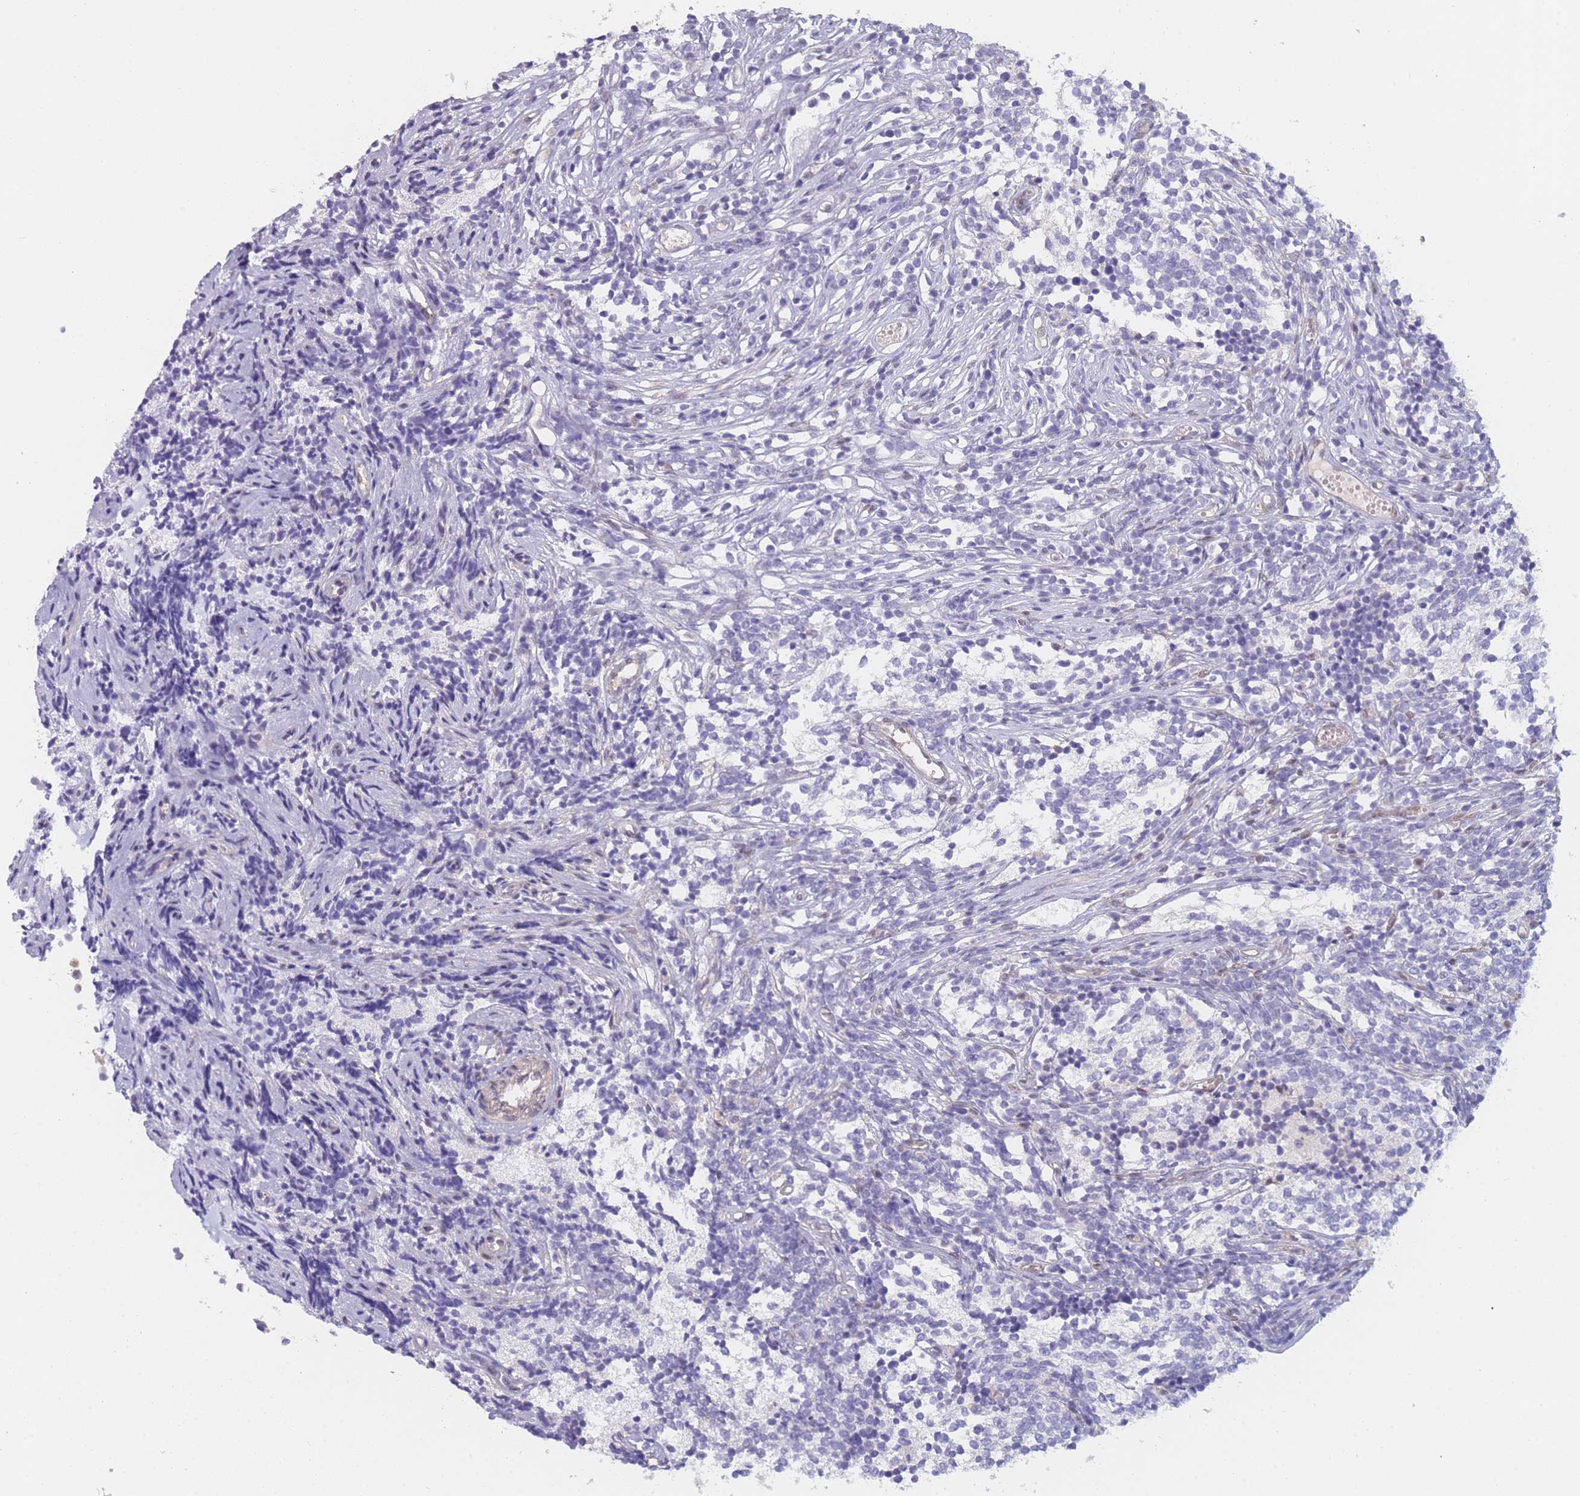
{"staining": {"intensity": "negative", "quantity": "none", "location": "none"}, "tissue": "glioma", "cell_type": "Tumor cells", "image_type": "cancer", "snomed": [{"axis": "morphology", "description": "Glioma, malignant, Low grade"}, {"axis": "topography", "description": "Brain"}], "caption": "Protein analysis of low-grade glioma (malignant) reveals no significant positivity in tumor cells.", "gene": "MRI1", "patient": {"sex": "female", "age": 1}}